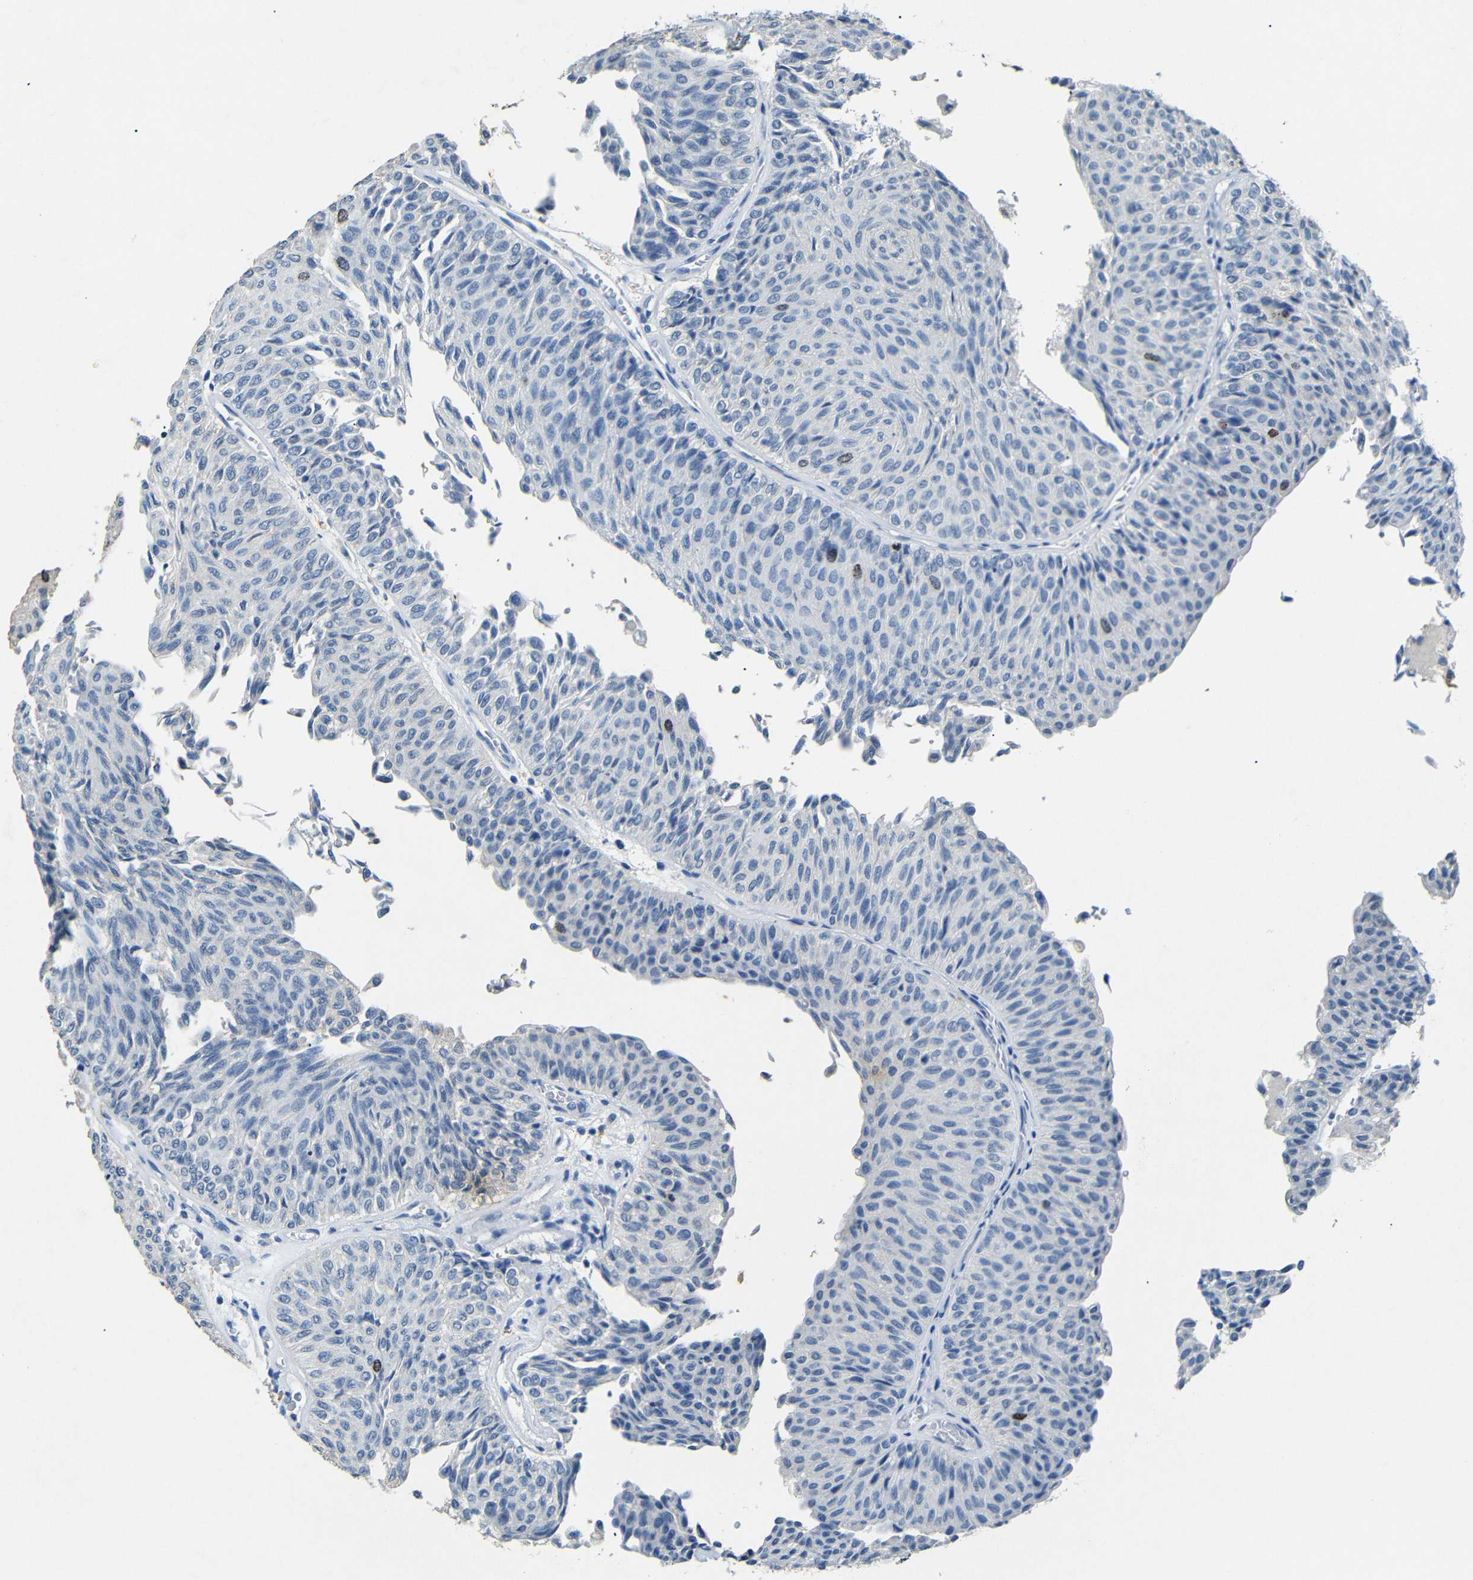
{"staining": {"intensity": "weak", "quantity": "<25%", "location": "nuclear"}, "tissue": "urothelial cancer", "cell_type": "Tumor cells", "image_type": "cancer", "snomed": [{"axis": "morphology", "description": "Urothelial carcinoma, Low grade"}, {"axis": "topography", "description": "Urinary bladder"}], "caption": "Immunohistochemistry (IHC) micrograph of urothelial cancer stained for a protein (brown), which demonstrates no expression in tumor cells.", "gene": "INCENP", "patient": {"sex": "male", "age": 78}}